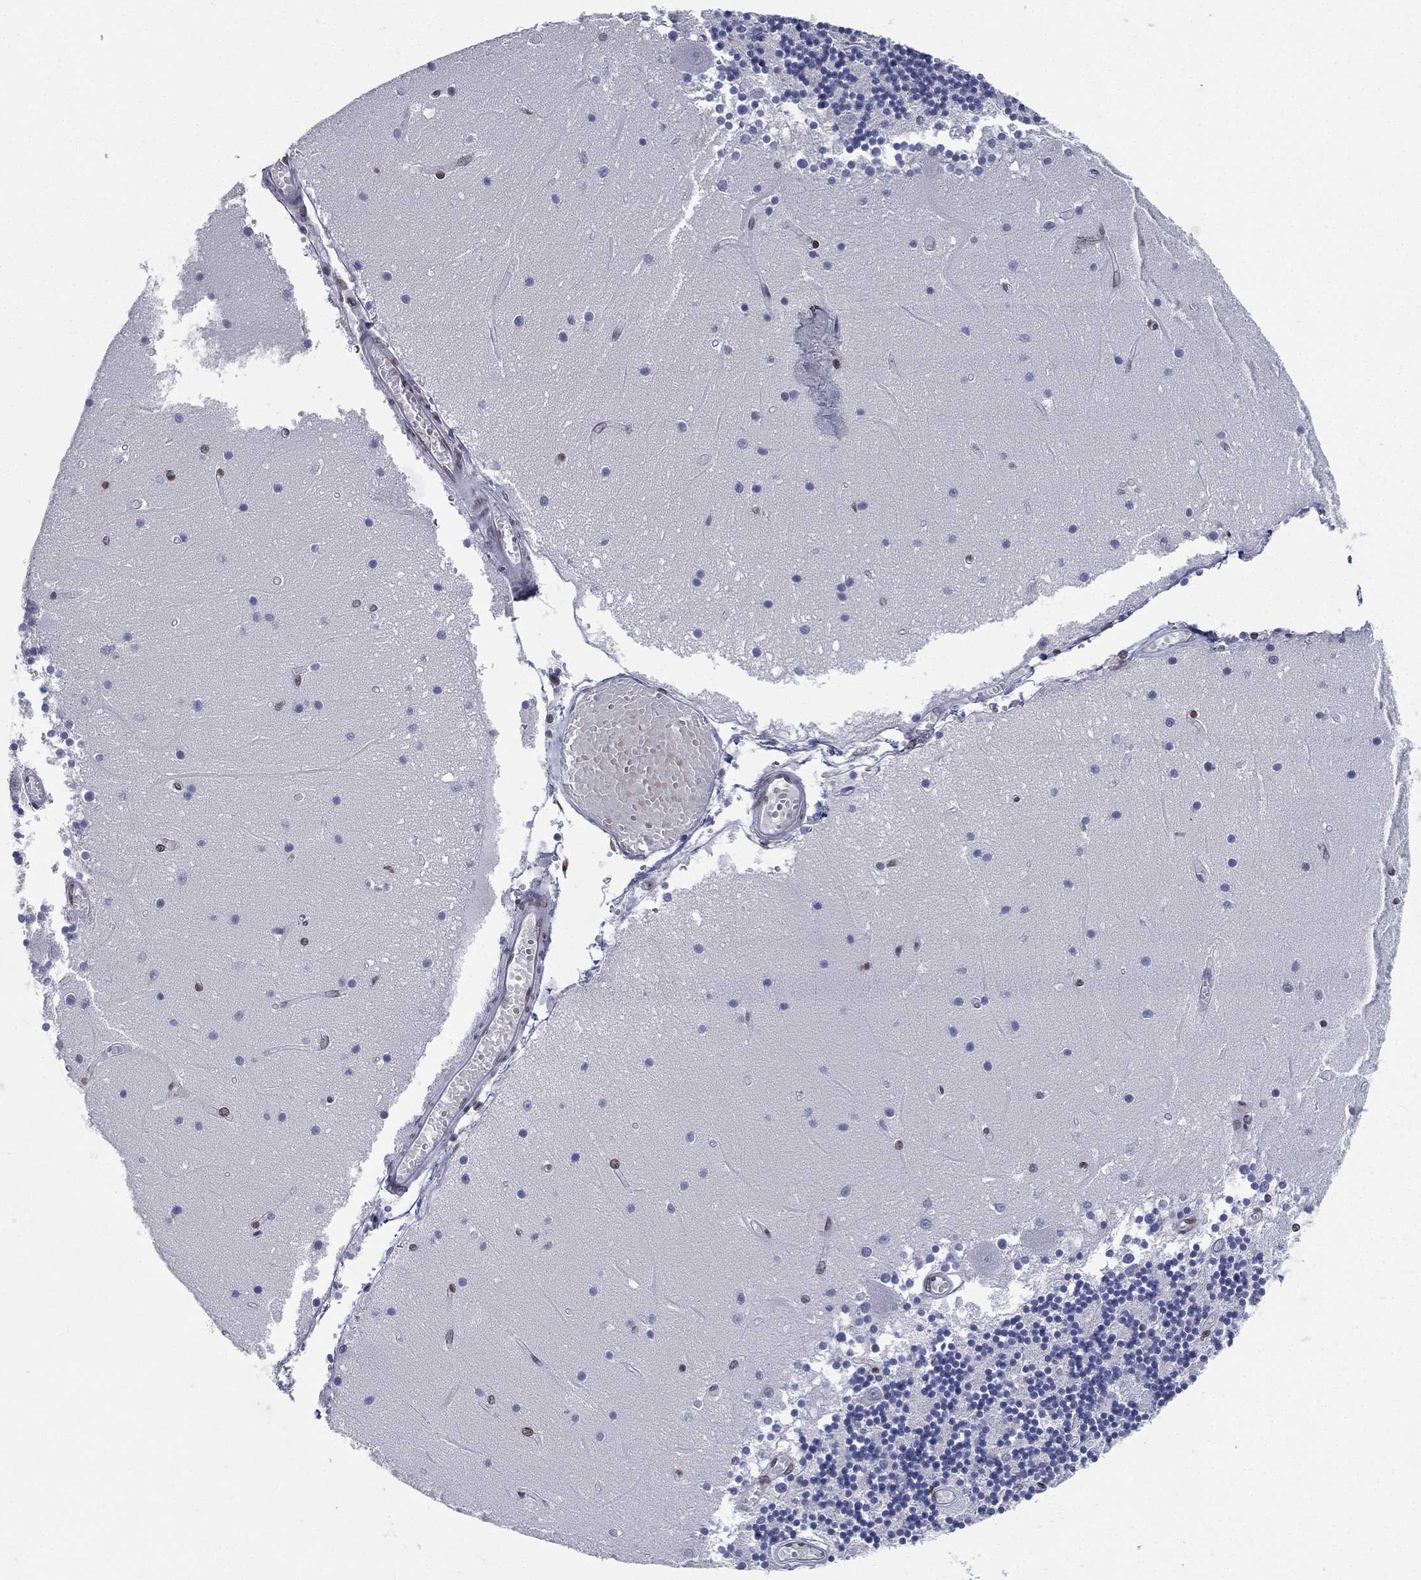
{"staining": {"intensity": "strong", "quantity": "<25%", "location": "nuclear"}, "tissue": "cerebellum", "cell_type": "Cells in granular layer", "image_type": "normal", "snomed": [{"axis": "morphology", "description": "Normal tissue, NOS"}, {"axis": "topography", "description": "Cerebellum"}], "caption": "DAB immunohistochemical staining of unremarkable human cerebellum shows strong nuclear protein positivity in approximately <25% of cells in granular layer. (IHC, brightfield microscopy, high magnification).", "gene": "FUBP3", "patient": {"sex": "female", "age": 28}}